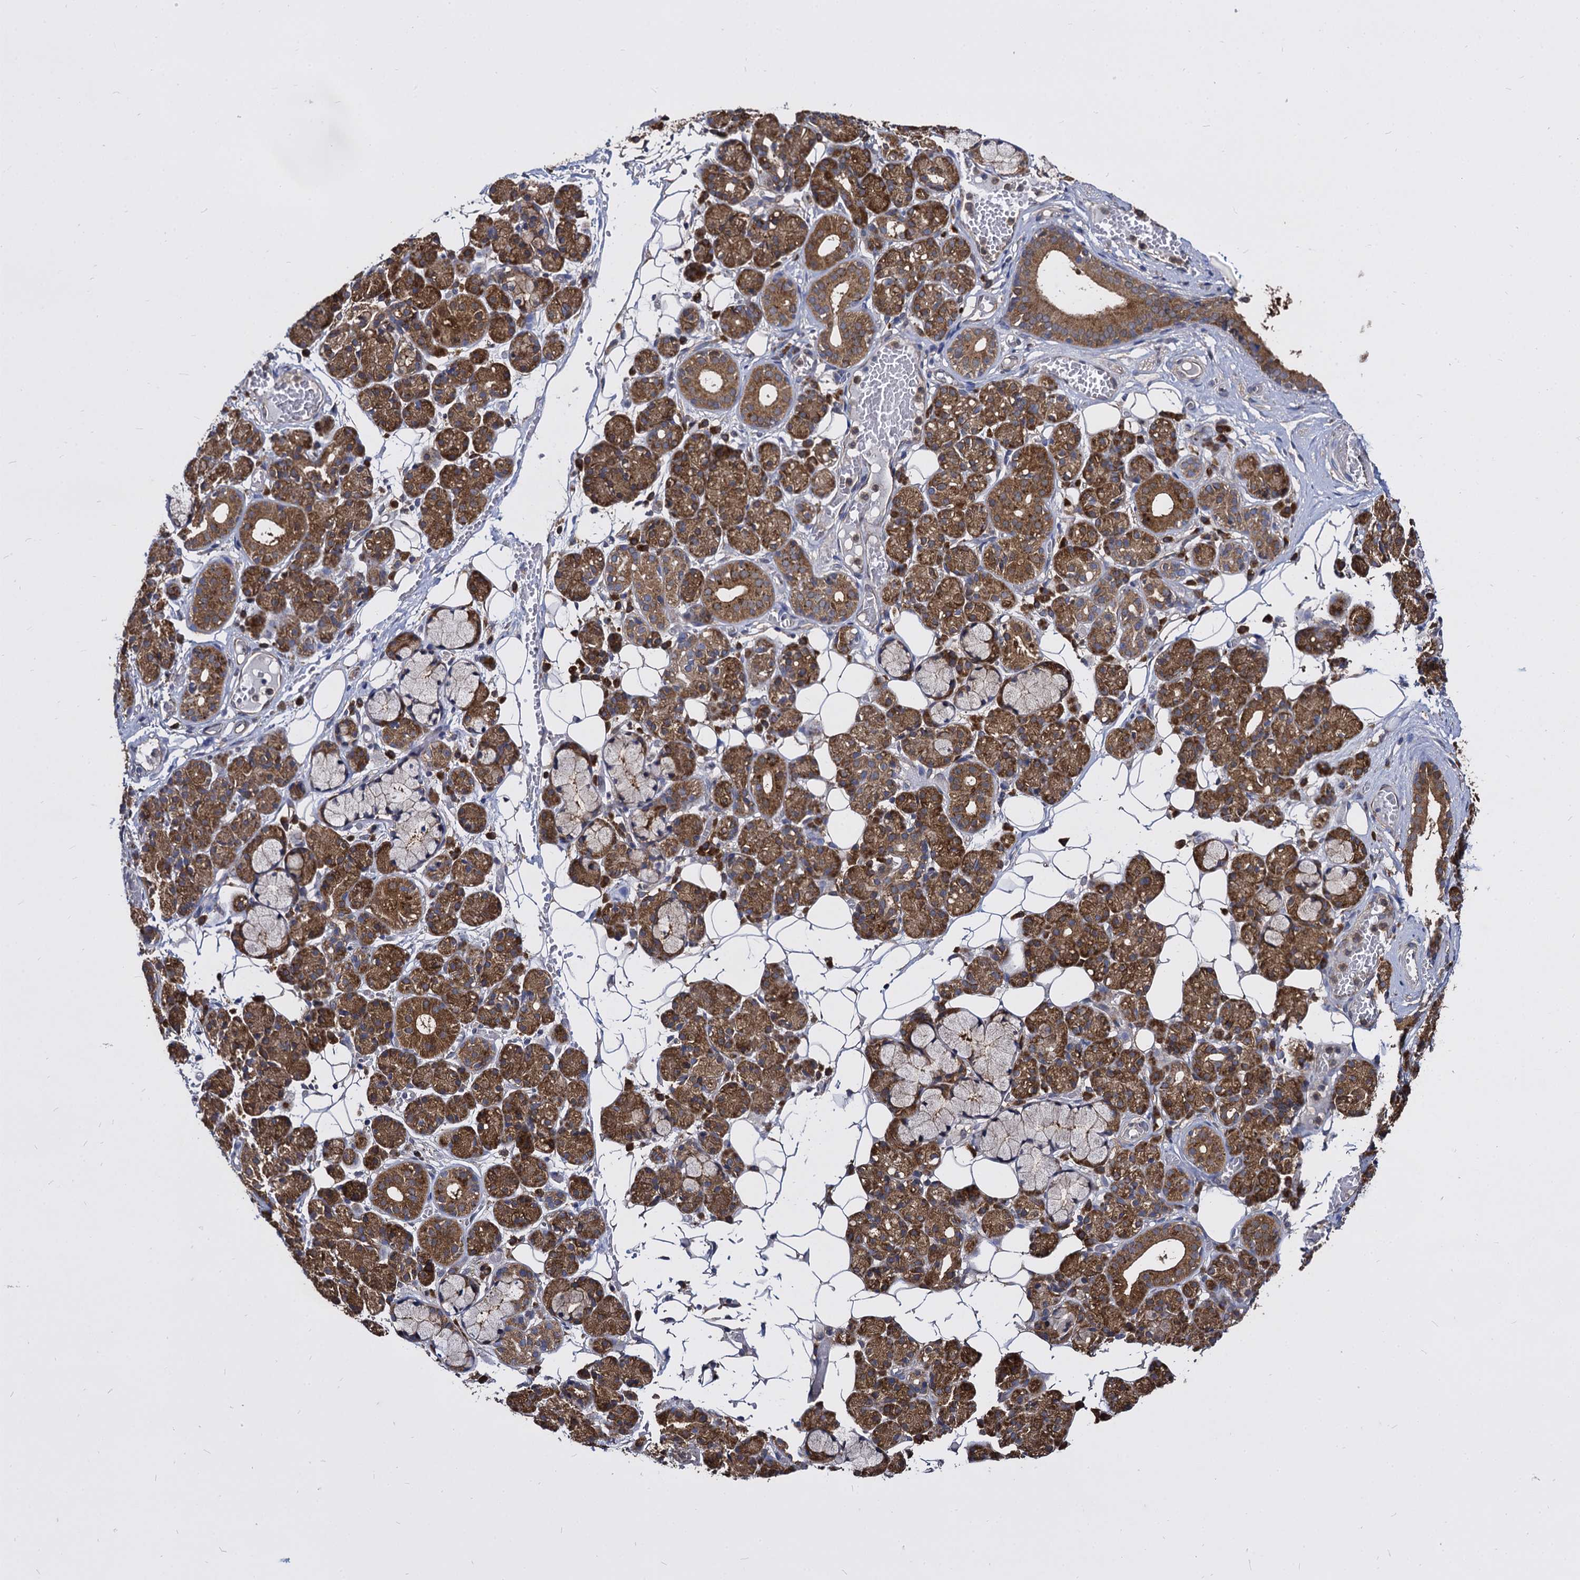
{"staining": {"intensity": "moderate", "quantity": ">75%", "location": "cytoplasmic/membranous"}, "tissue": "salivary gland", "cell_type": "Glandular cells", "image_type": "normal", "snomed": [{"axis": "morphology", "description": "Normal tissue, NOS"}, {"axis": "topography", "description": "Salivary gland"}], "caption": "Brown immunohistochemical staining in unremarkable salivary gland shows moderate cytoplasmic/membranous positivity in about >75% of glandular cells.", "gene": "NME1", "patient": {"sex": "male", "age": 63}}